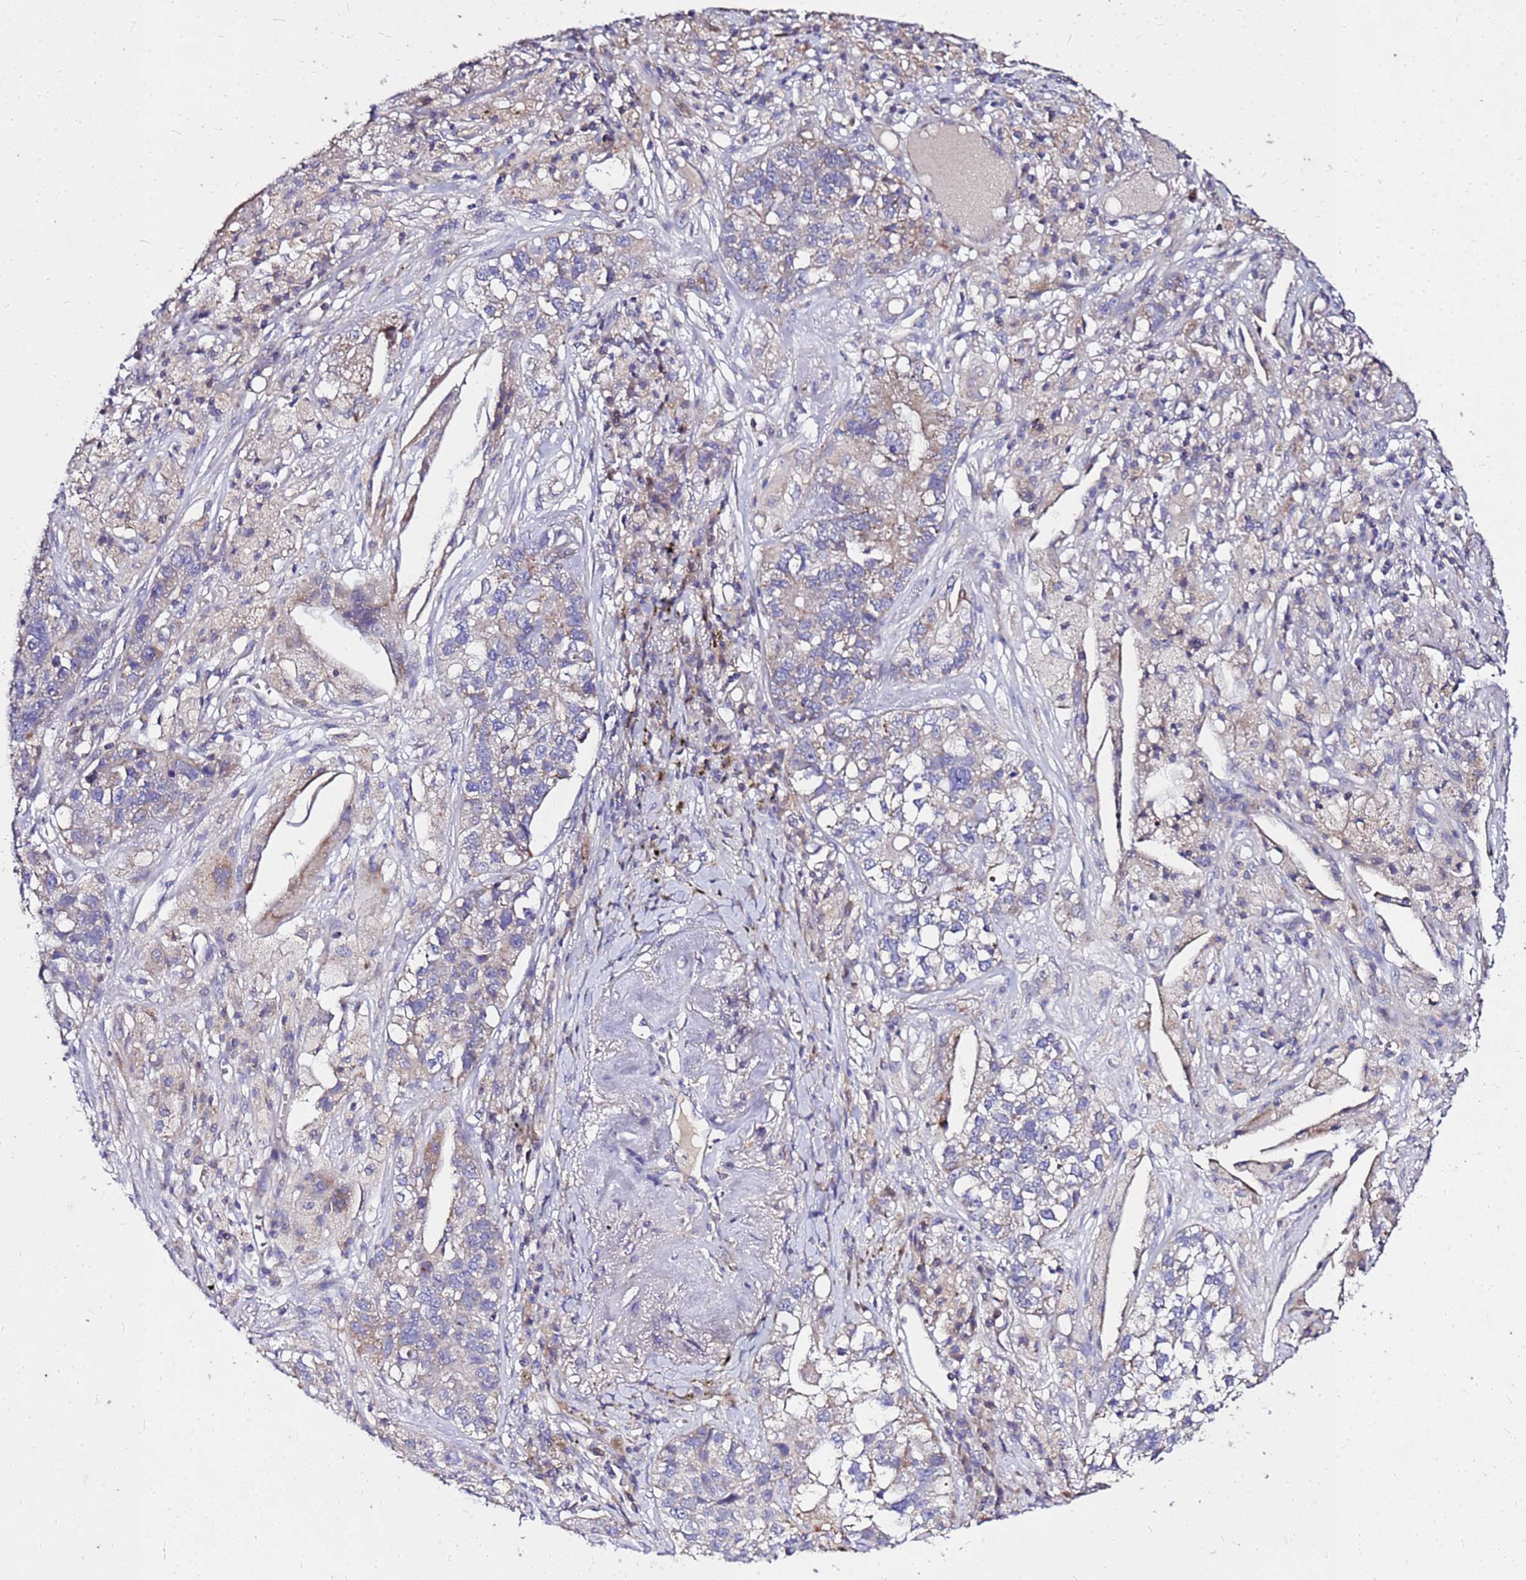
{"staining": {"intensity": "weak", "quantity": "25%-75%", "location": "cytoplasmic/membranous"}, "tissue": "lung cancer", "cell_type": "Tumor cells", "image_type": "cancer", "snomed": [{"axis": "morphology", "description": "Adenocarcinoma, NOS"}, {"axis": "topography", "description": "Lung"}], "caption": "Human lung adenocarcinoma stained with a protein marker exhibits weak staining in tumor cells.", "gene": "COX14", "patient": {"sex": "male", "age": 49}}